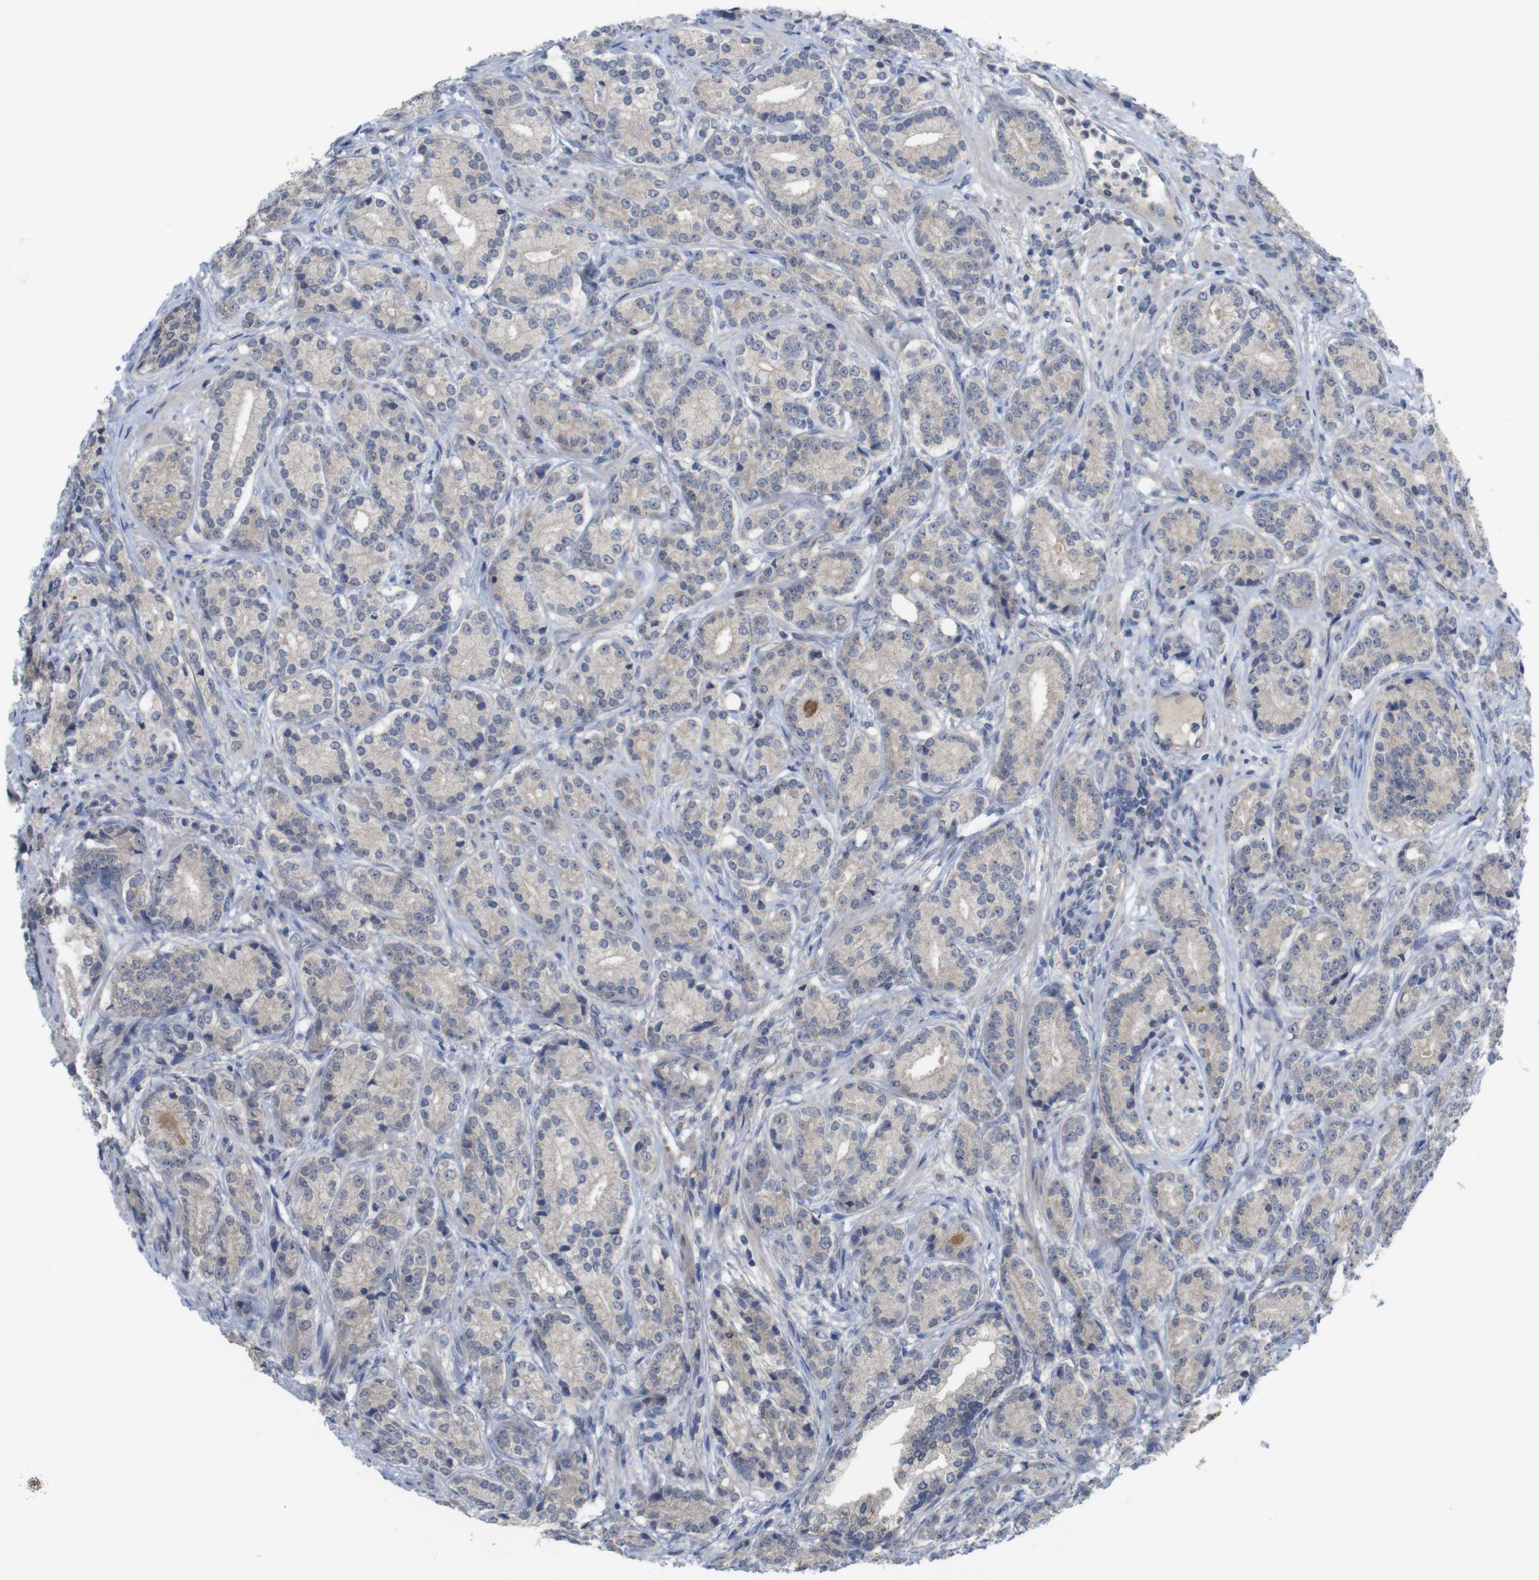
{"staining": {"intensity": "negative", "quantity": "none", "location": "none"}, "tissue": "prostate cancer", "cell_type": "Tumor cells", "image_type": "cancer", "snomed": [{"axis": "morphology", "description": "Adenocarcinoma, High grade"}, {"axis": "topography", "description": "Prostate"}], "caption": "IHC of prostate adenocarcinoma (high-grade) demonstrates no expression in tumor cells. The staining is performed using DAB (3,3'-diaminobenzidine) brown chromogen with nuclei counter-stained in using hematoxylin.", "gene": "BCAR3", "patient": {"sex": "male", "age": 61}}